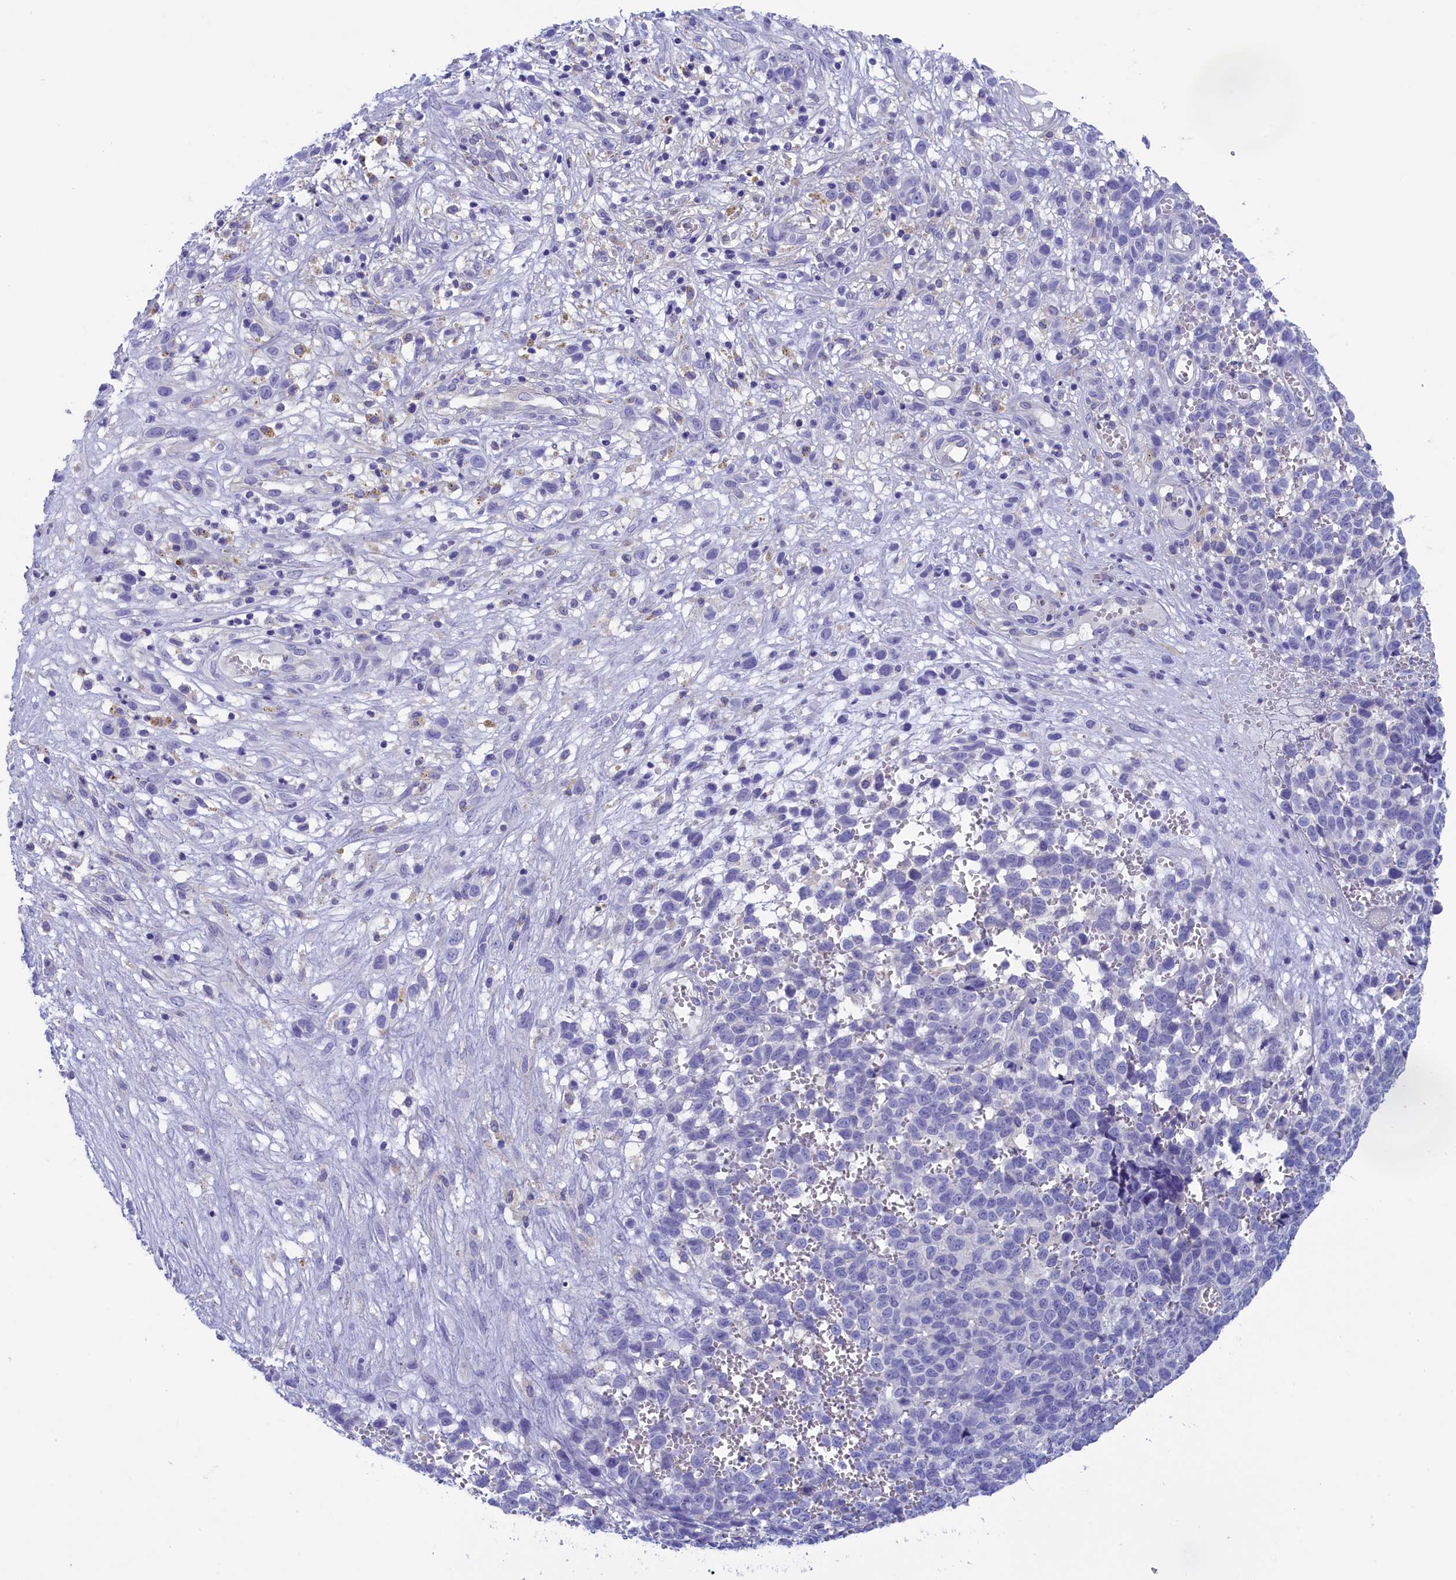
{"staining": {"intensity": "negative", "quantity": "none", "location": "none"}, "tissue": "melanoma", "cell_type": "Tumor cells", "image_type": "cancer", "snomed": [{"axis": "morphology", "description": "Malignant melanoma, NOS"}, {"axis": "topography", "description": "Nose, NOS"}], "caption": "DAB immunohistochemical staining of human malignant melanoma reveals no significant positivity in tumor cells.", "gene": "VPS35L", "patient": {"sex": "female", "age": 48}}